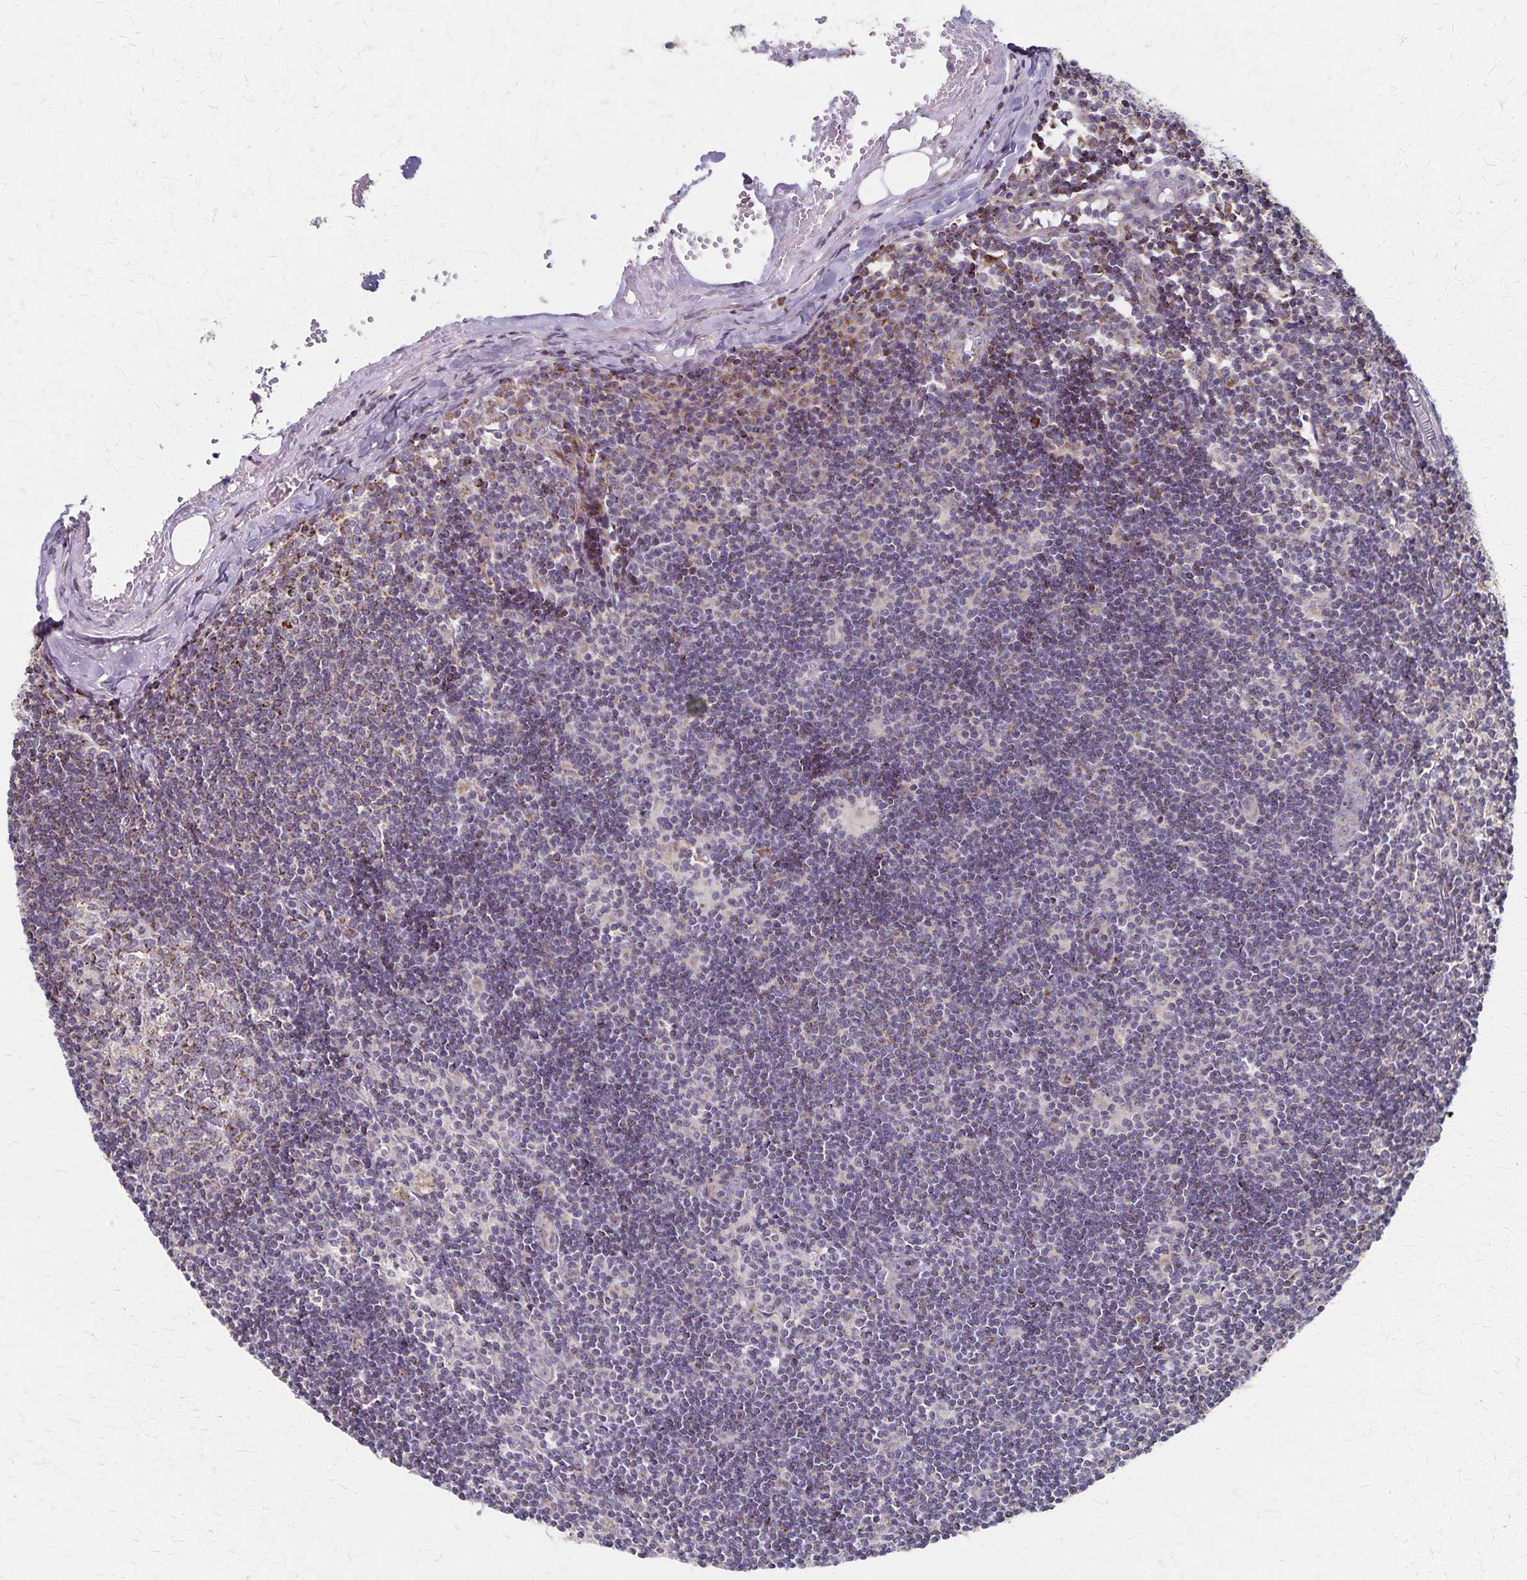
{"staining": {"intensity": "moderate", "quantity": "25%-75%", "location": "cytoplasmic/membranous"}, "tissue": "lymph node", "cell_type": "Germinal center cells", "image_type": "normal", "snomed": [{"axis": "morphology", "description": "Normal tissue, NOS"}, {"axis": "topography", "description": "Lymph node"}], "caption": "Immunohistochemistry (DAB (3,3'-diaminobenzidine)) staining of benign lymph node shows moderate cytoplasmic/membranous protein staining in about 25%-75% of germinal center cells.", "gene": "DYRK4", "patient": {"sex": "female", "age": 31}}